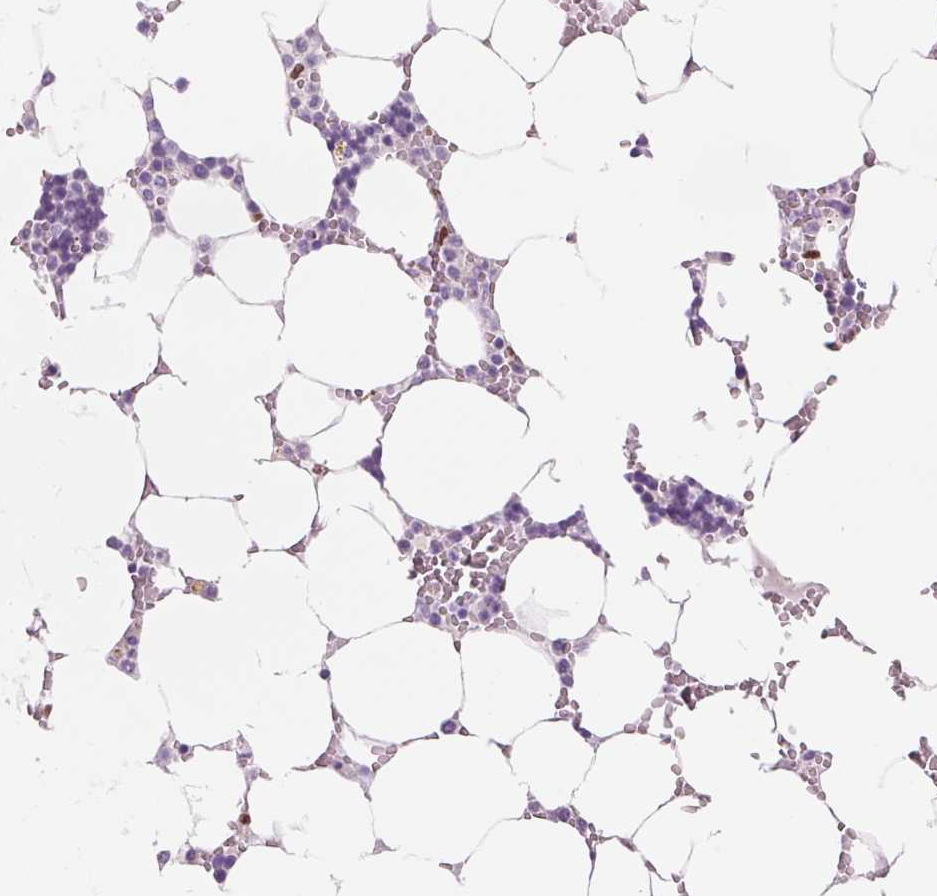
{"staining": {"intensity": "negative", "quantity": "none", "location": "none"}, "tissue": "bone marrow", "cell_type": "Hematopoietic cells", "image_type": "normal", "snomed": [{"axis": "morphology", "description": "Normal tissue, NOS"}, {"axis": "topography", "description": "Bone marrow"}], "caption": "Bone marrow stained for a protein using IHC shows no staining hematopoietic cells.", "gene": "SIX1", "patient": {"sex": "male", "age": 64}}